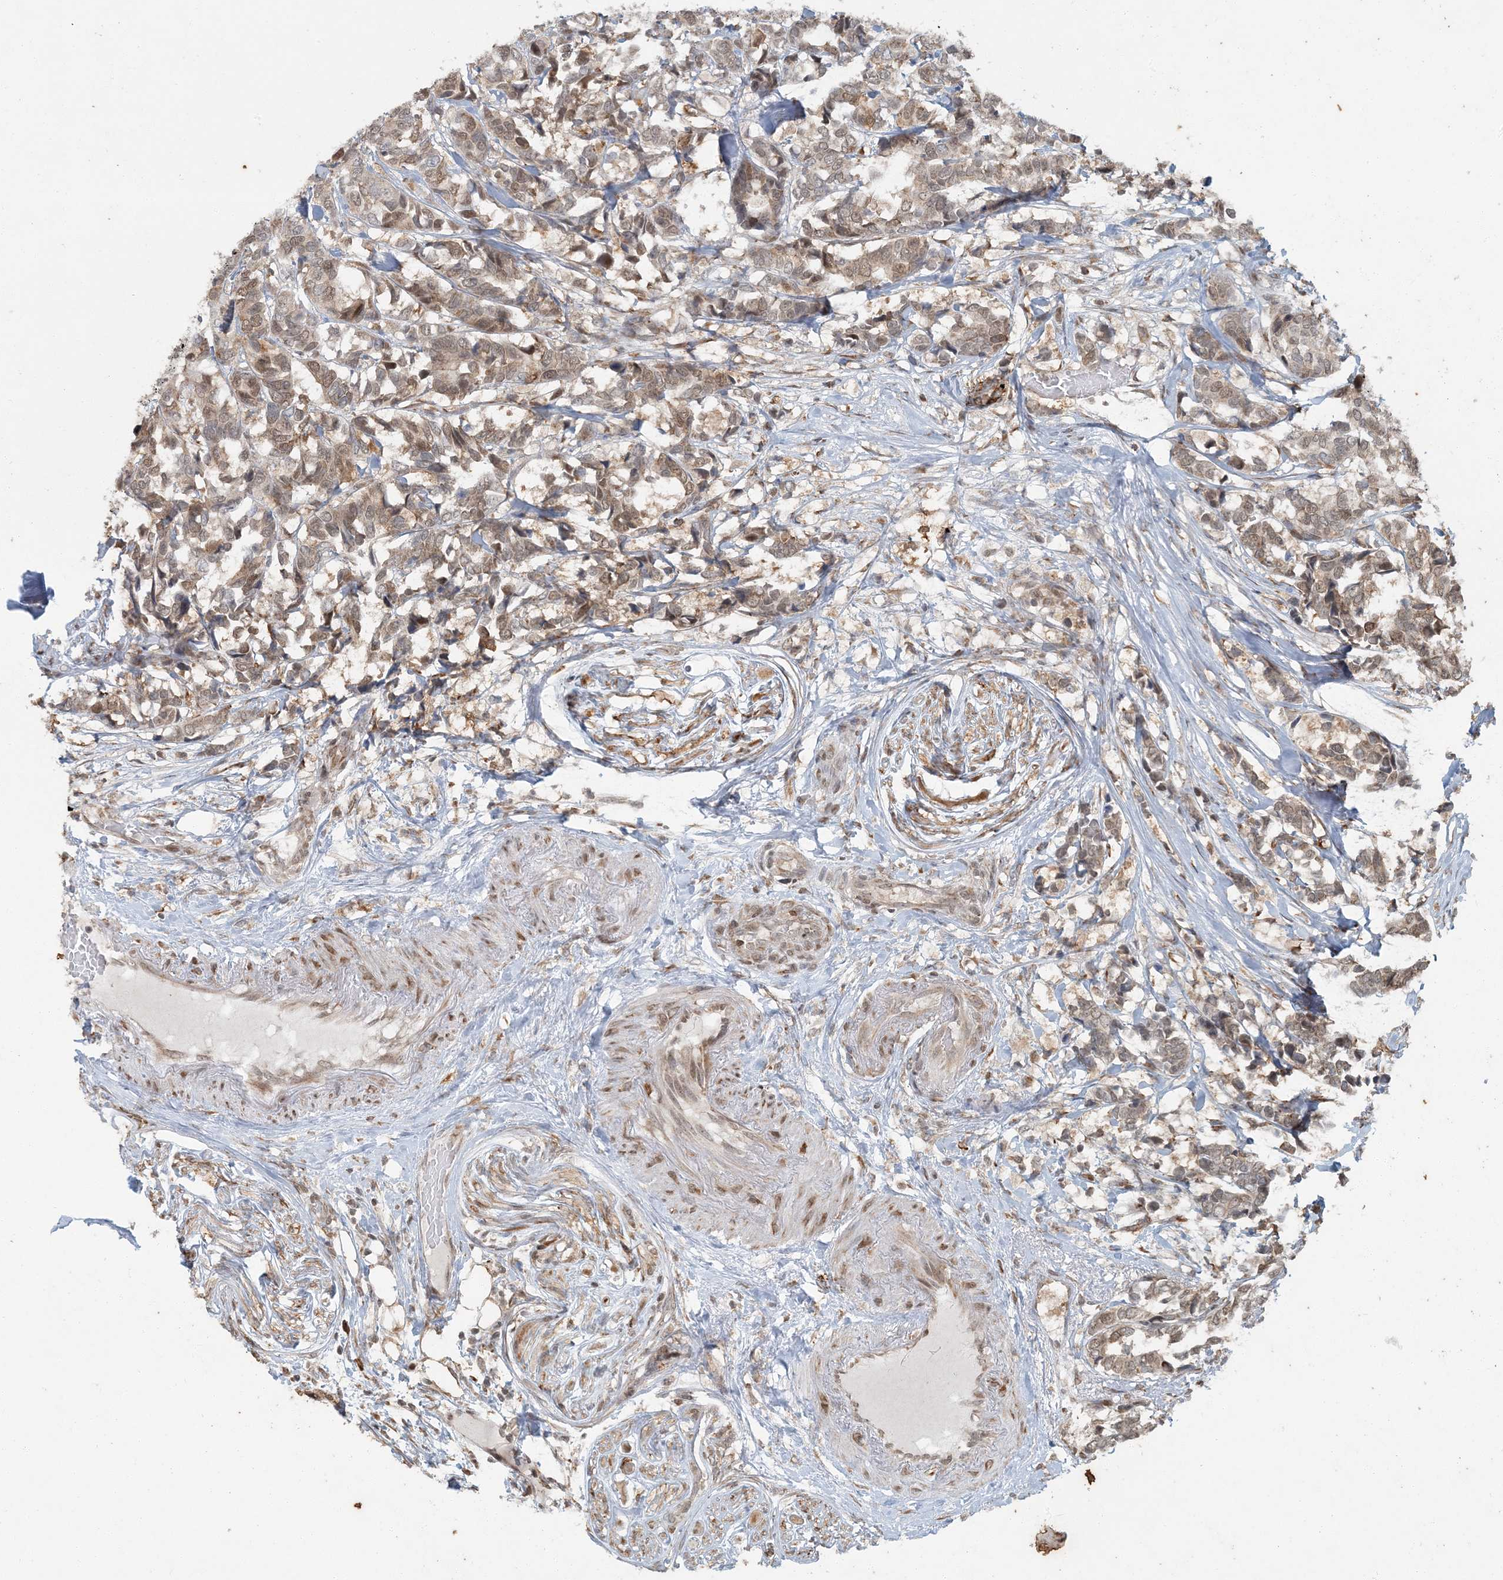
{"staining": {"intensity": "moderate", "quantity": ">75%", "location": "cytoplasmic/membranous,nuclear"}, "tissue": "breast cancer", "cell_type": "Tumor cells", "image_type": "cancer", "snomed": [{"axis": "morphology", "description": "Duct carcinoma"}, {"axis": "topography", "description": "Breast"}], "caption": "Immunohistochemistry photomicrograph of neoplastic tissue: human breast invasive ductal carcinoma stained using immunohistochemistry reveals medium levels of moderate protein expression localized specifically in the cytoplasmic/membranous and nuclear of tumor cells, appearing as a cytoplasmic/membranous and nuclear brown color.", "gene": "AK9", "patient": {"sex": "female", "age": 87}}